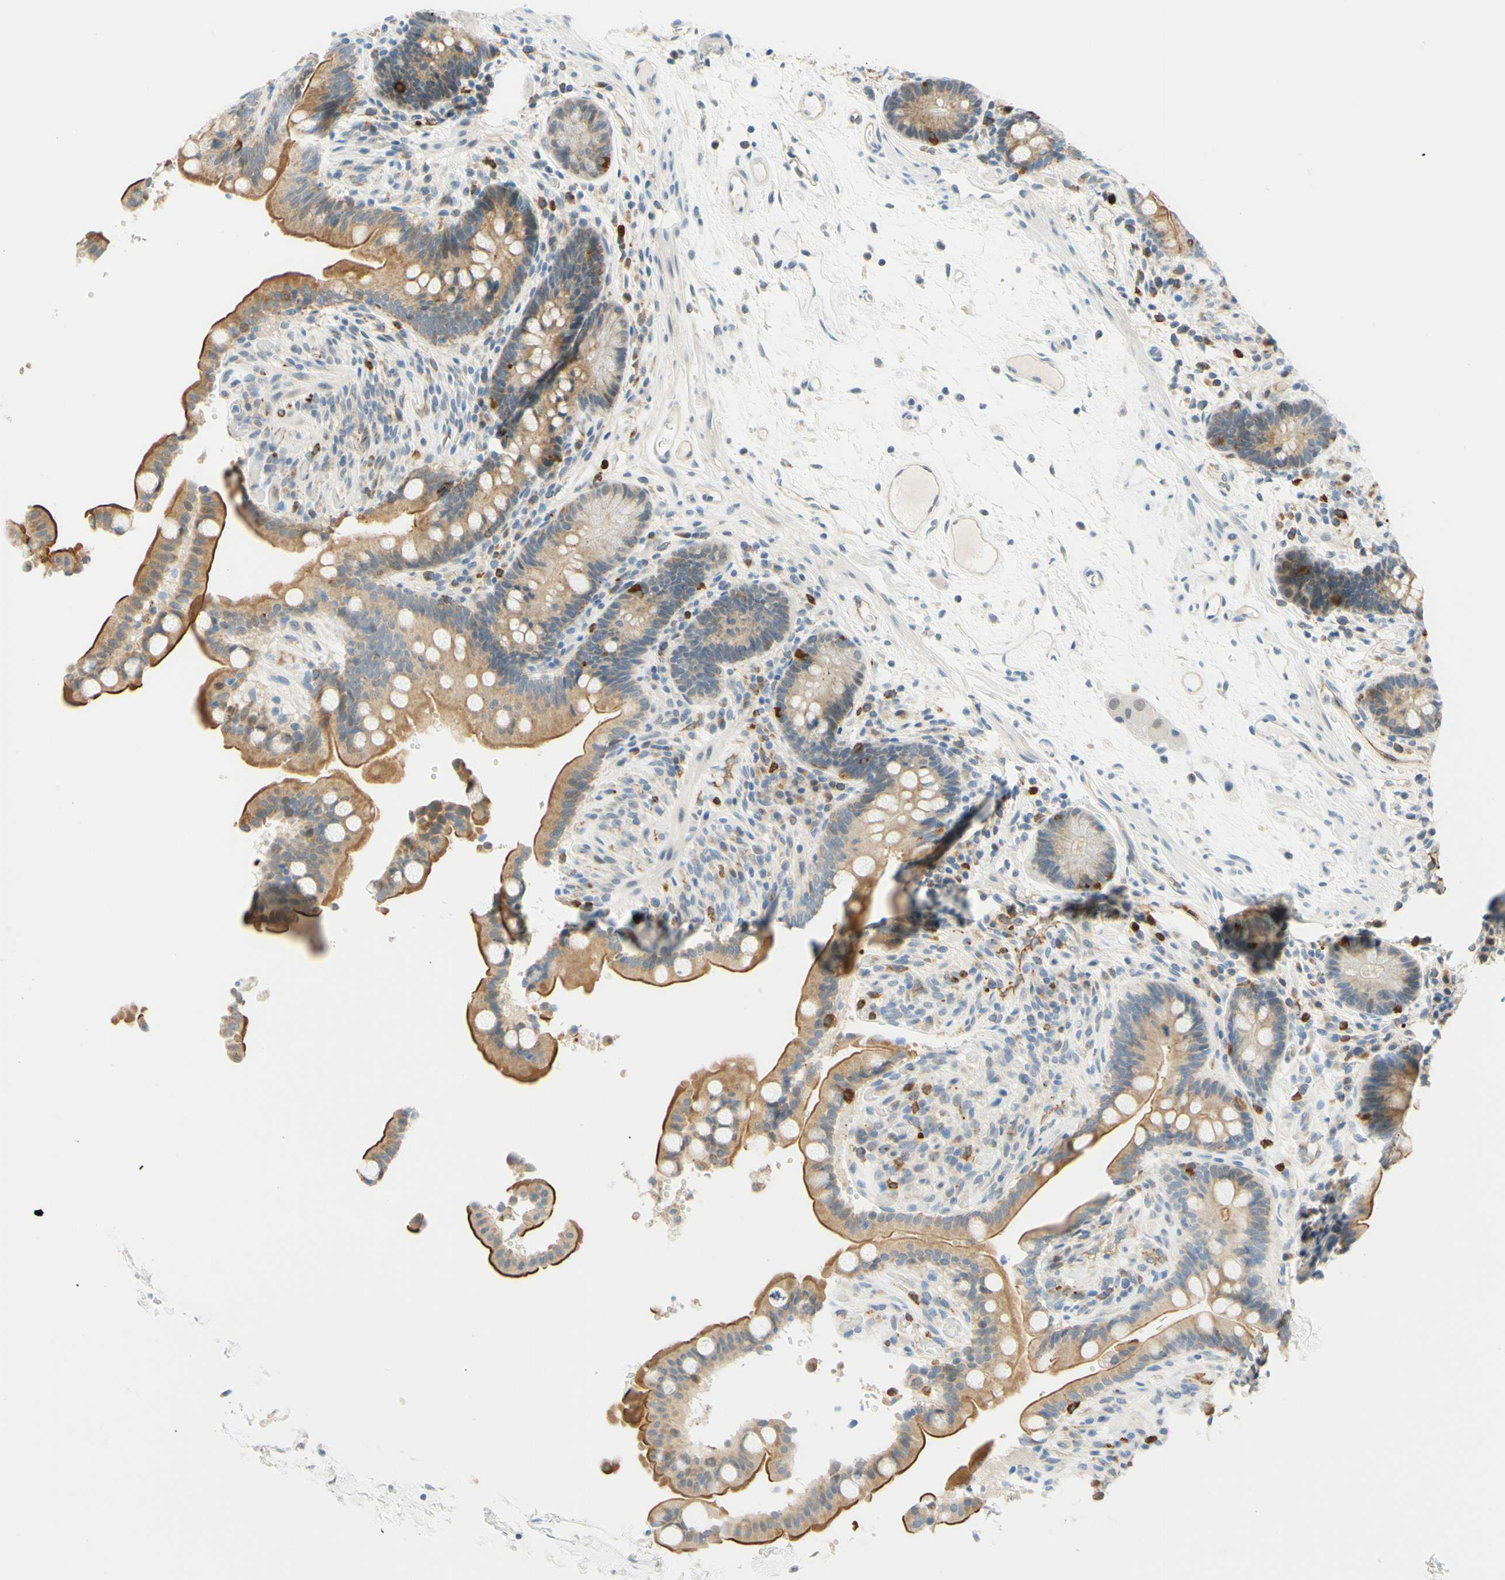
{"staining": {"intensity": "negative", "quantity": "none", "location": "none"}, "tissue": "colon", "cell_type": "Endothelial cells", "image_type": "normal", "snomed": [{"axis": "morphology", "description": "Normal tissue, NOS"}, {"axis": "topography", "description": "Colon"}], "caption": "Immunohistochemistry photomicrograph of unremarkable colon stained for a protein (brown), which exhibits no staining in endothelial cells.", "gene": "TREM2", "patient": {"sex": "male", "age": 73}}